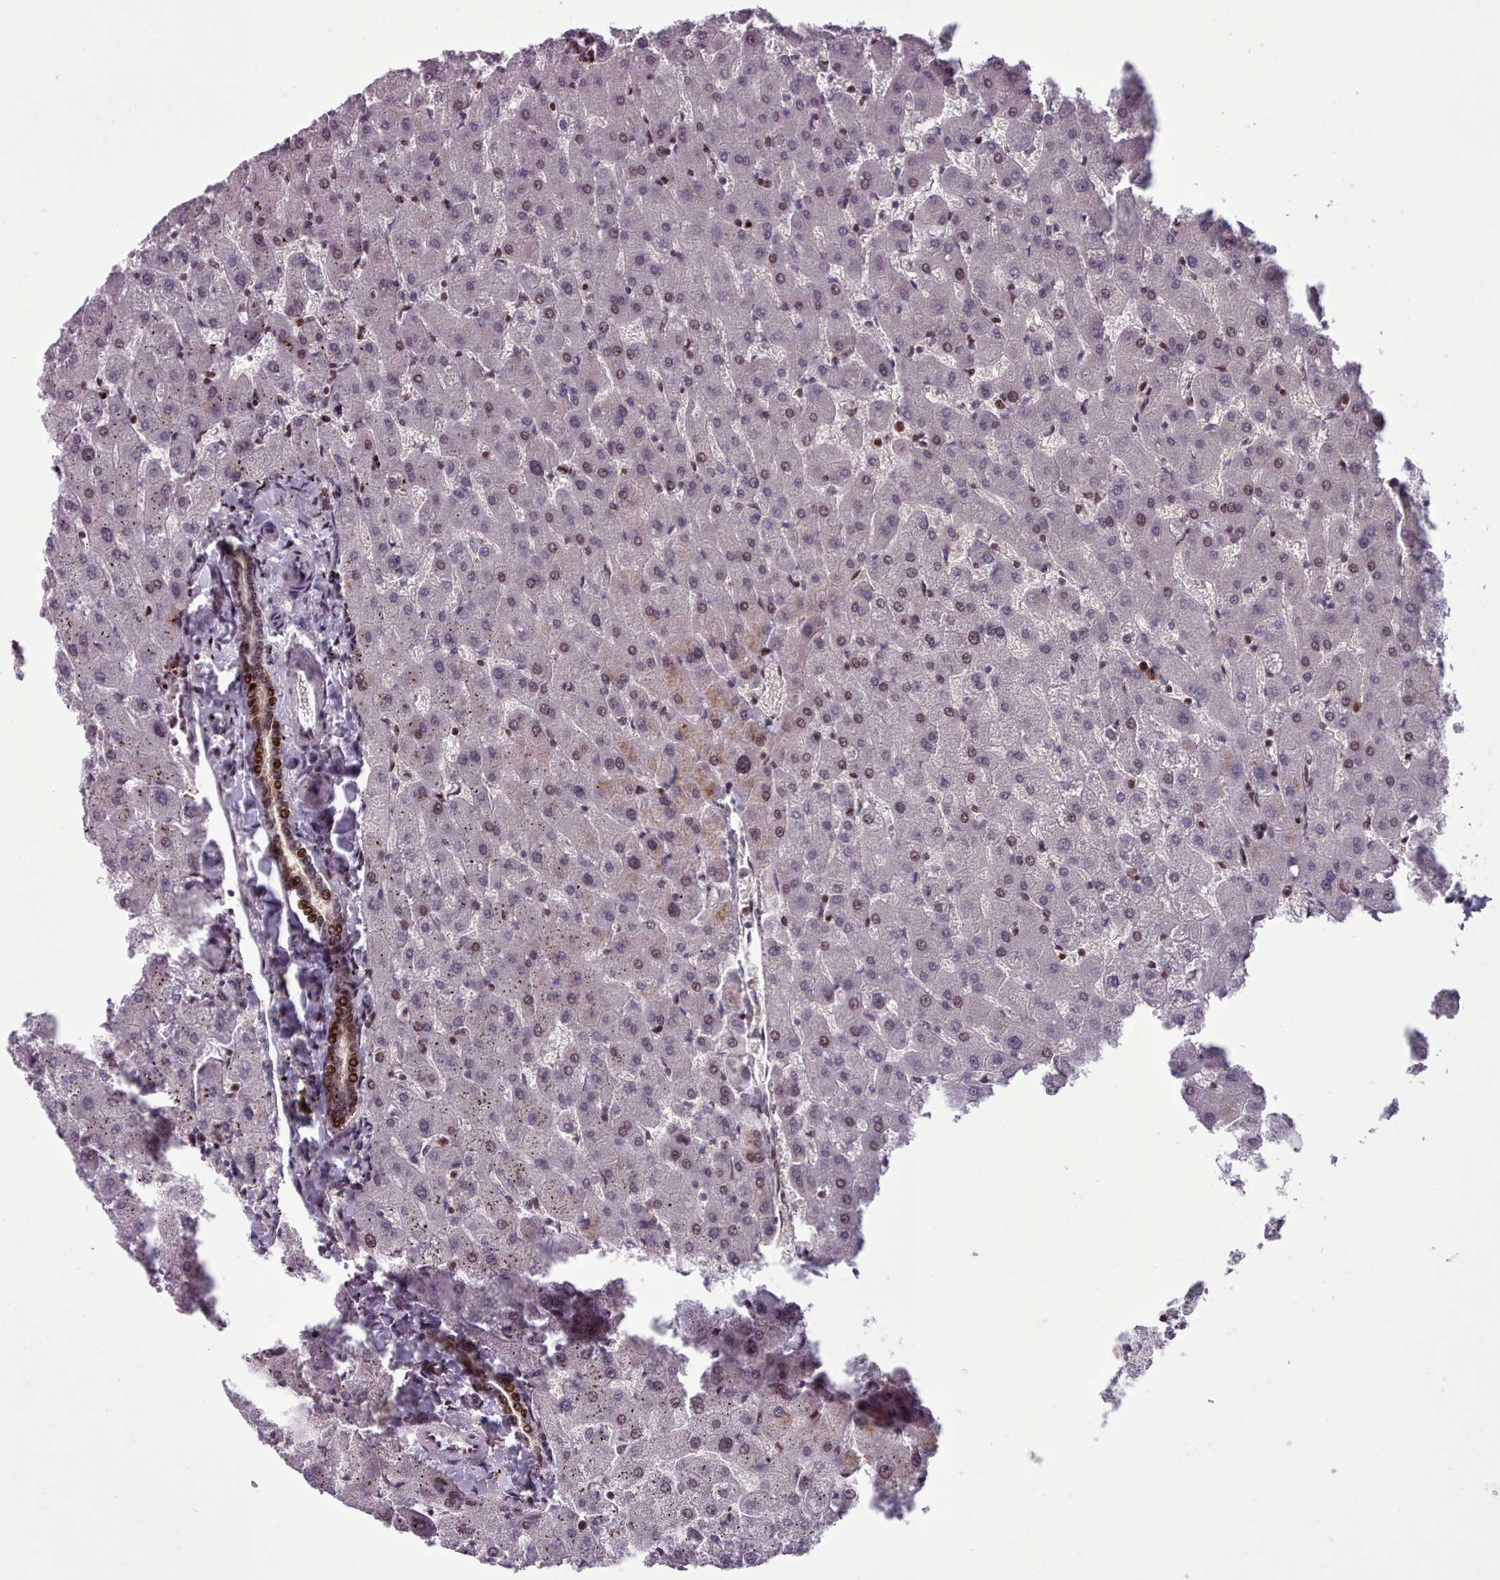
{"staining": {"intensity": "moderate", "quantity": ">75%", "location": "nuclear"}, "tissue": "liver", "cell_type": "Cholangiocytes", "image_type": "normal", "snomed": [{"axis": "morphology", "description": "Normal tissue, NOS"}, {"axis": "topography", "description": "Liver"}], "caption": "Brown immunohistochemical staining in unremarkable liver shows moderate nuclear positivity in approximately >75% of cholangiocytes.", "gene": "ENSA", "patient": {"sex": "female", "age": 63}}